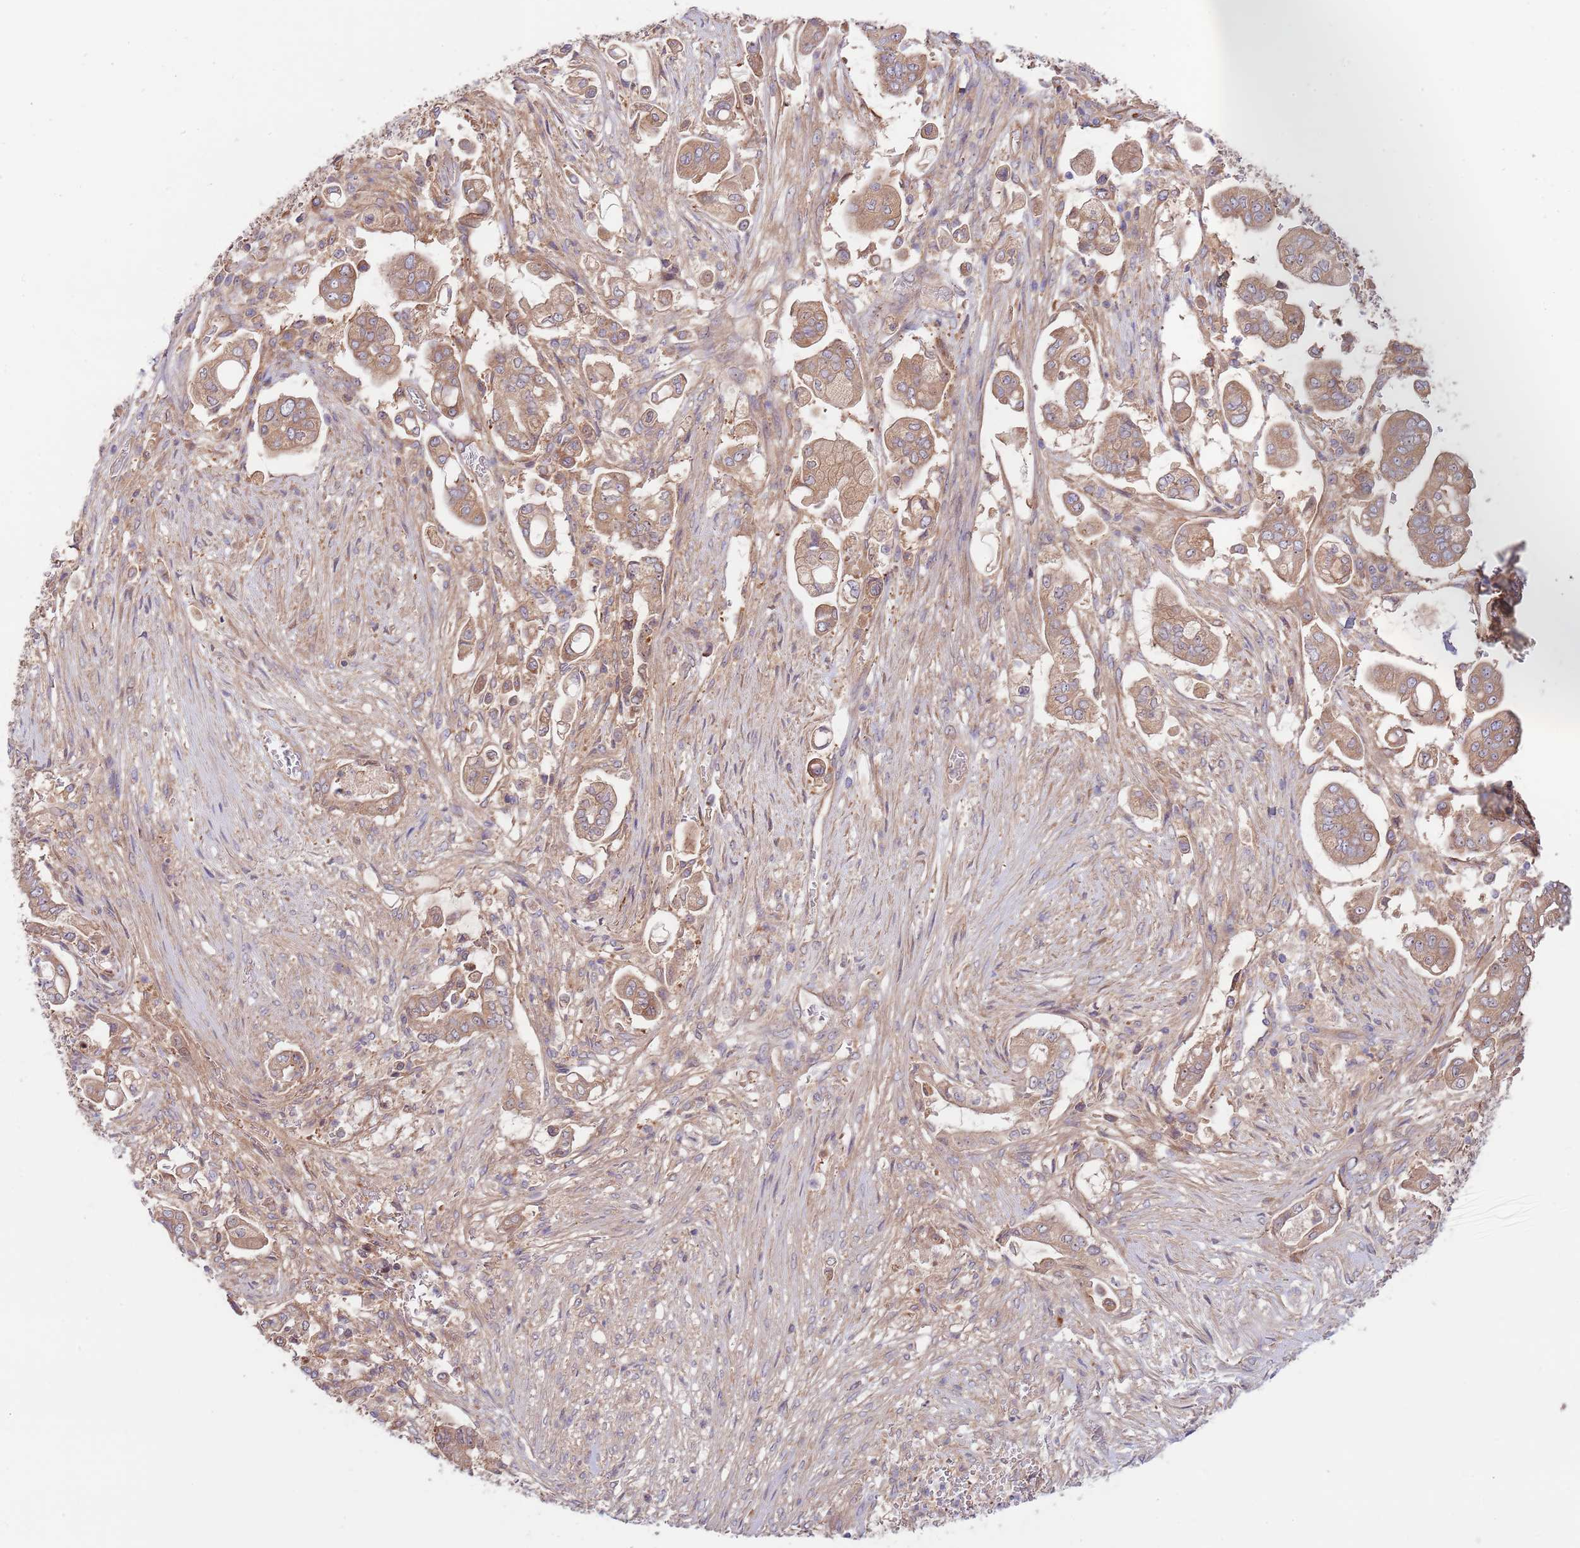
{"staining": {"intensity": "moderate", "quantity": ">75%", "location": "cytoplasmic/membranous"}, "tissue": "pancreatic cancer", "cell_type": "Tumor cells", "image_type": "cancer", "snomed": [{"axis": "morphology", "description": "Adenocarcinoma, NOS"}, {"axis": "topography", "description": "Pancreas"}], "caption": "Protein staining demonstrates moderate cytoplasmic/membranous positivity in approximately >75% of tumor cells in pancreatic adenocarcinoma.", "gene": "EIF3F", "patient": {"sex": "female", "age": 69}}